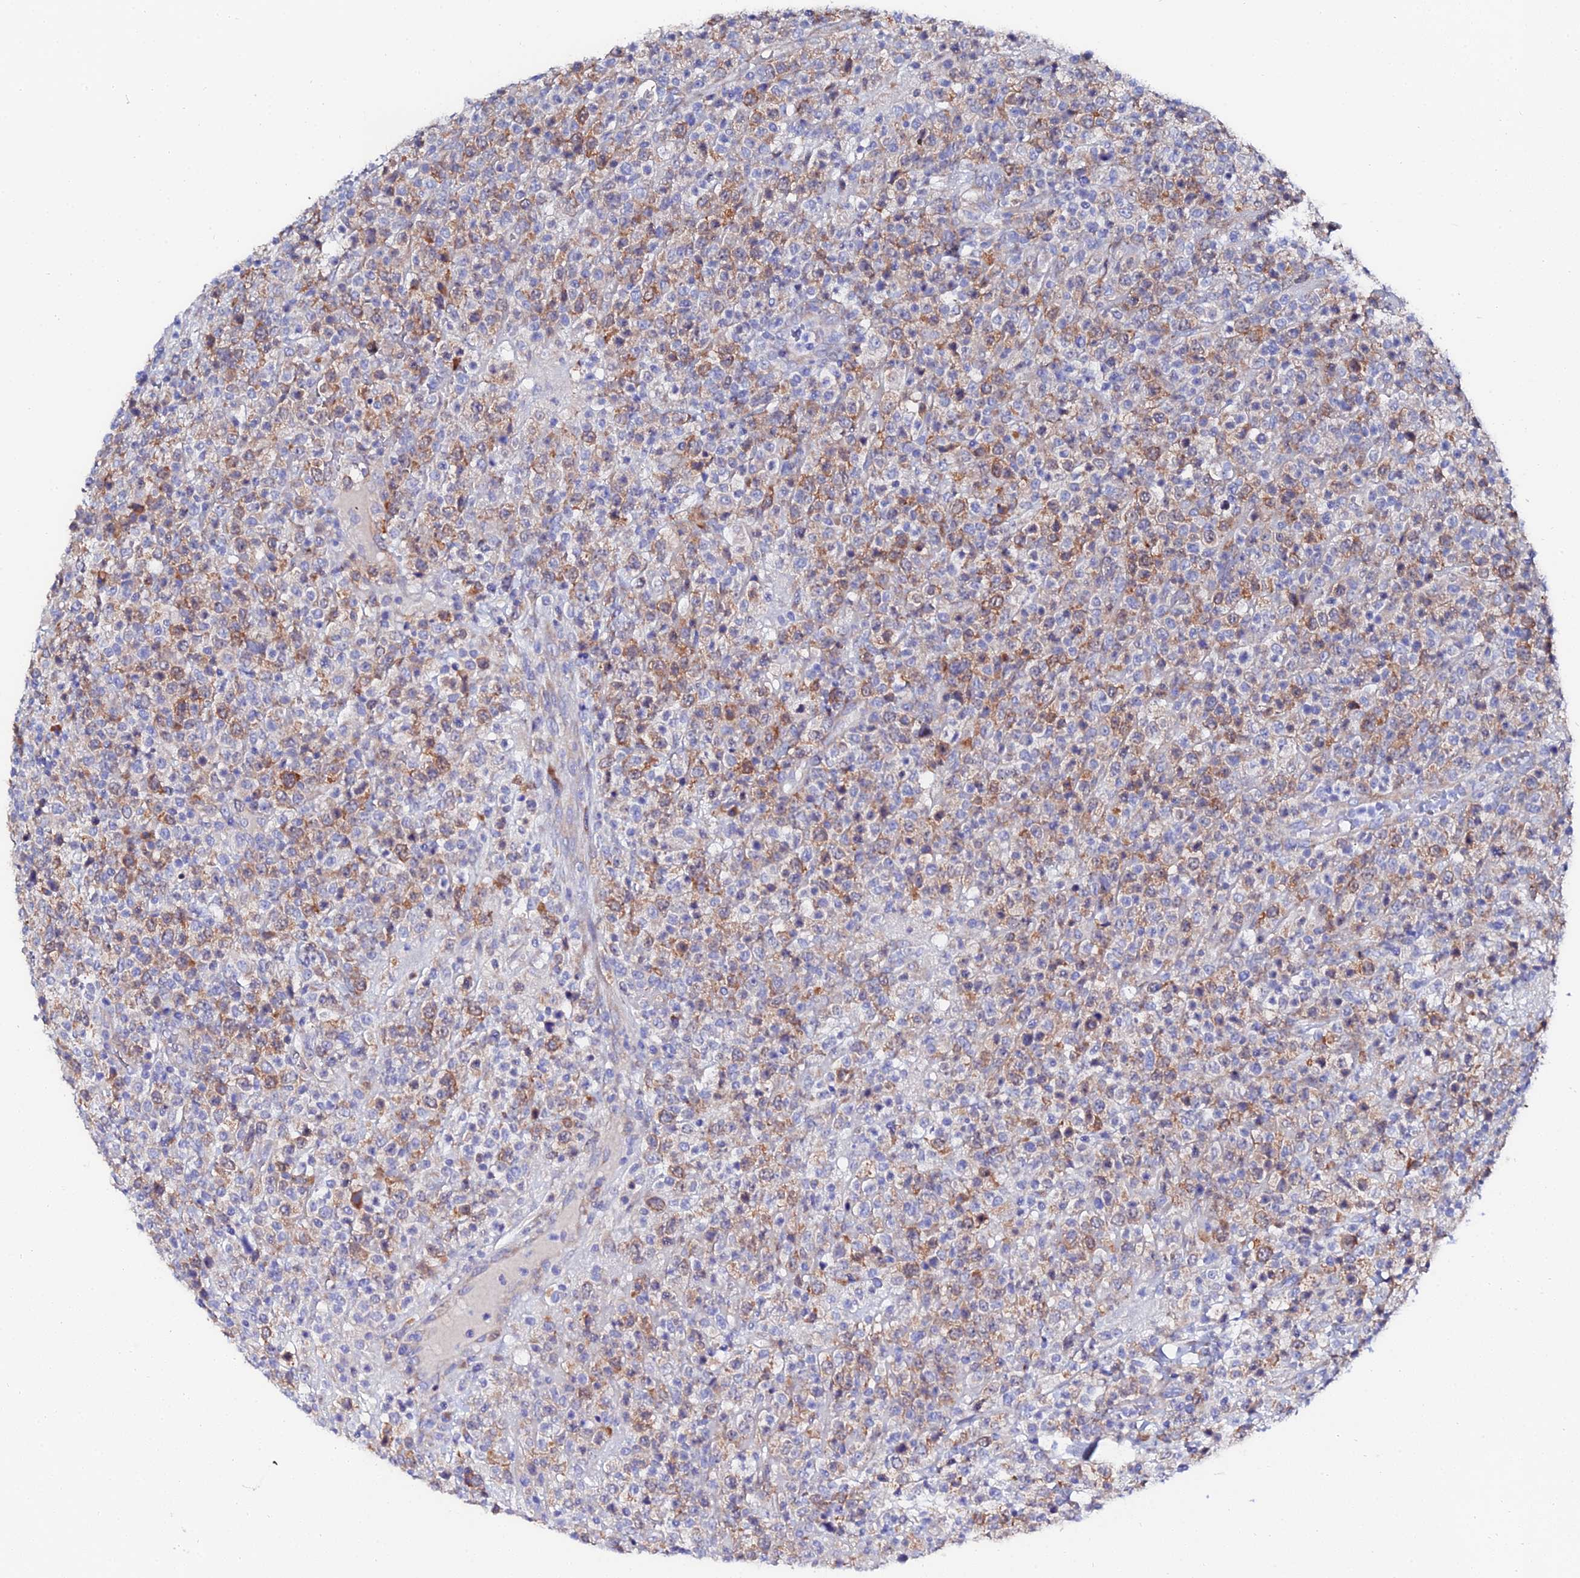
{"staining": {"intensity": "moderate", "quantity": "25%-75%", "location": "cytoplasmic/membranous"}, "tissue": "lymphoma", "cell_type": "Tumor cells", "image_type": "cancer", "snomed": [{"axis": "morphology", "description": "Malignant lymphoma, non-Hodgkin's type, High grade"}, {"axis": "topography", "description": "Colon"}], "caption": "The image shows a brown stain indicating the presence of a protein in the cytoplasmic/membranous of tumor cells in high-grade malignant lymphoma, non-Hodgkin's type.", "gene": "PTTG1", "patient": {"sex": "female", "age": 53}}